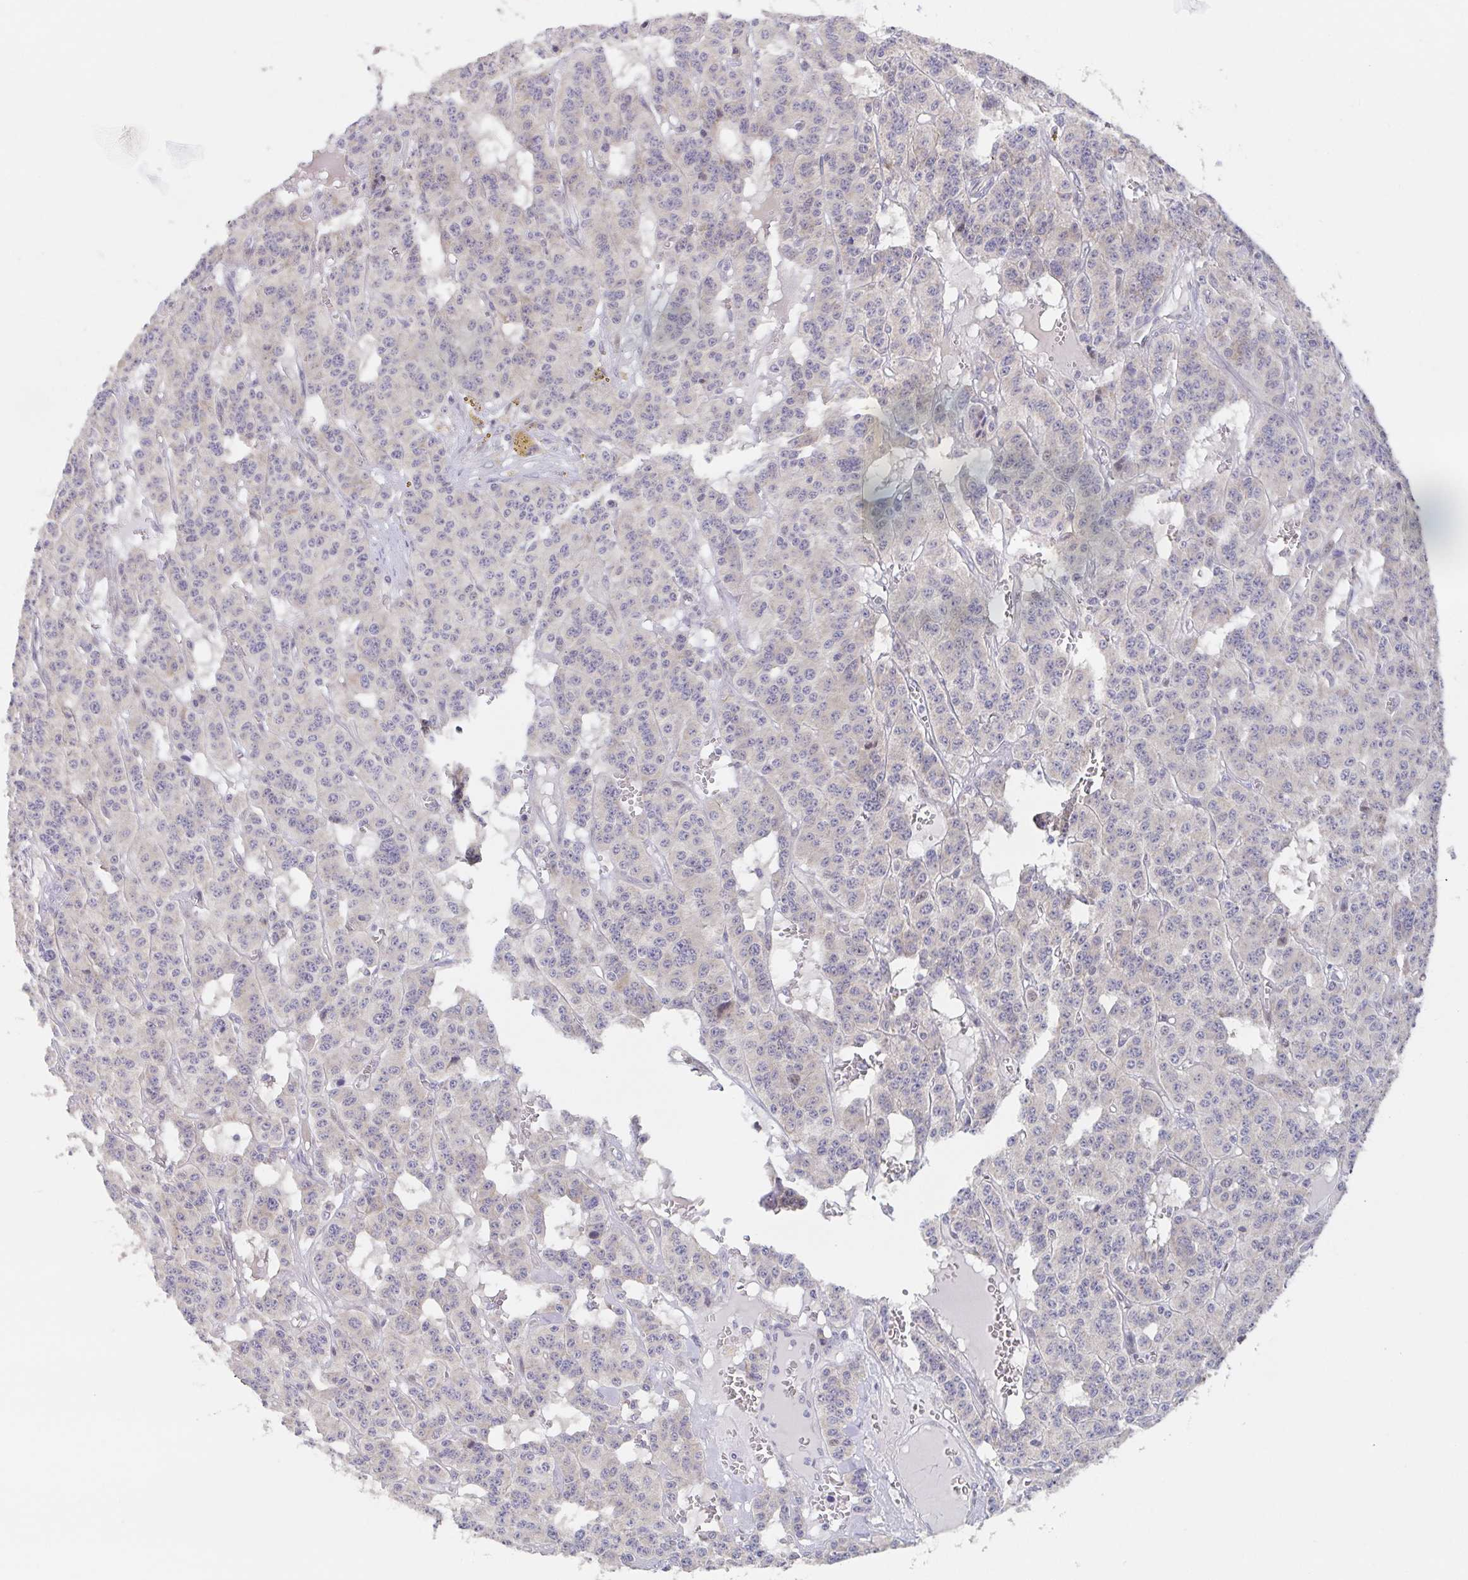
{"staining": {"intensity": "weak", "quantity": "<25%", "location": "nuclear"}, "tissue": "carcinoid", "cell_type": "Tumor cells", "image_type": "cancer", "snomed": [{"axis": "morphology", "description": "Carcinoid, malignant, NOS"}, {"axis": "topography", "description": "Lung"}], "caption": "An immunohistochemistry image of carcinoid is shown. There is no staining in tumor cells of carcinoid.", "gene": "POU2F3", "patient": {"sex": "female", "age": 71}}